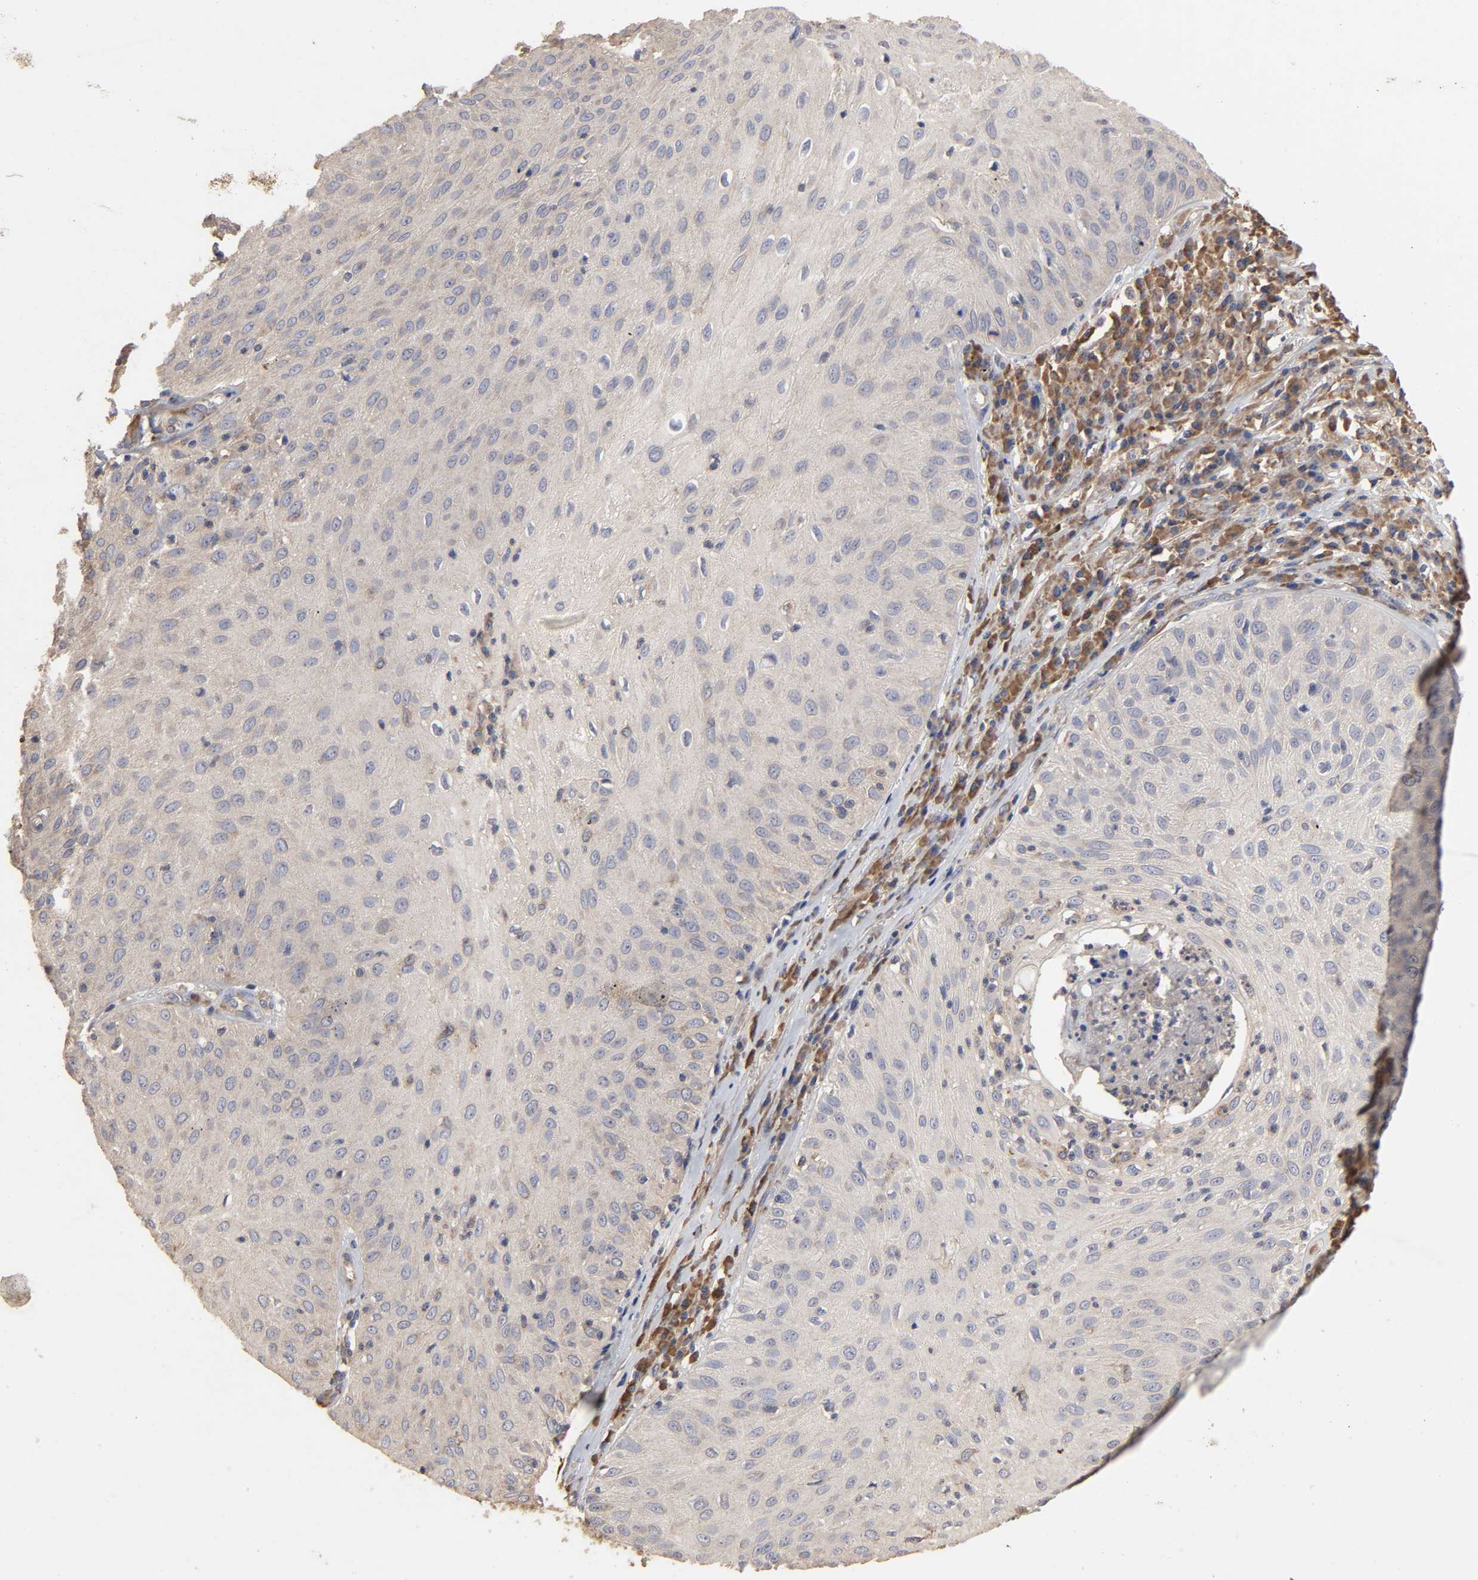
{"staining": {"intensity": "negative", "quantity": "none", "location": "none"}, "tissue": "skin cancer", "cell_type": "Tumor cells", "image_type": "cancer", "snomed": [{"axis": "morphology", "description": "Squamous cell carcinoma, NOS"}, {"axis": "topography", "description": "Skin"}], "caption": "Immunohistochemistry image of squamous cell carcinoma (skin) stained for a protein (brown), which exhibits no staining in tumor cells. (Stains: DAB (3,3'-diaminobenzidine) immunohistochemistry (IHC) with hematoxylin counter stain, Microscopy: brightfield microscopy at high magnification).", "gene": "EIF4G2", "patient": {"sex": "male", "age": 65}}